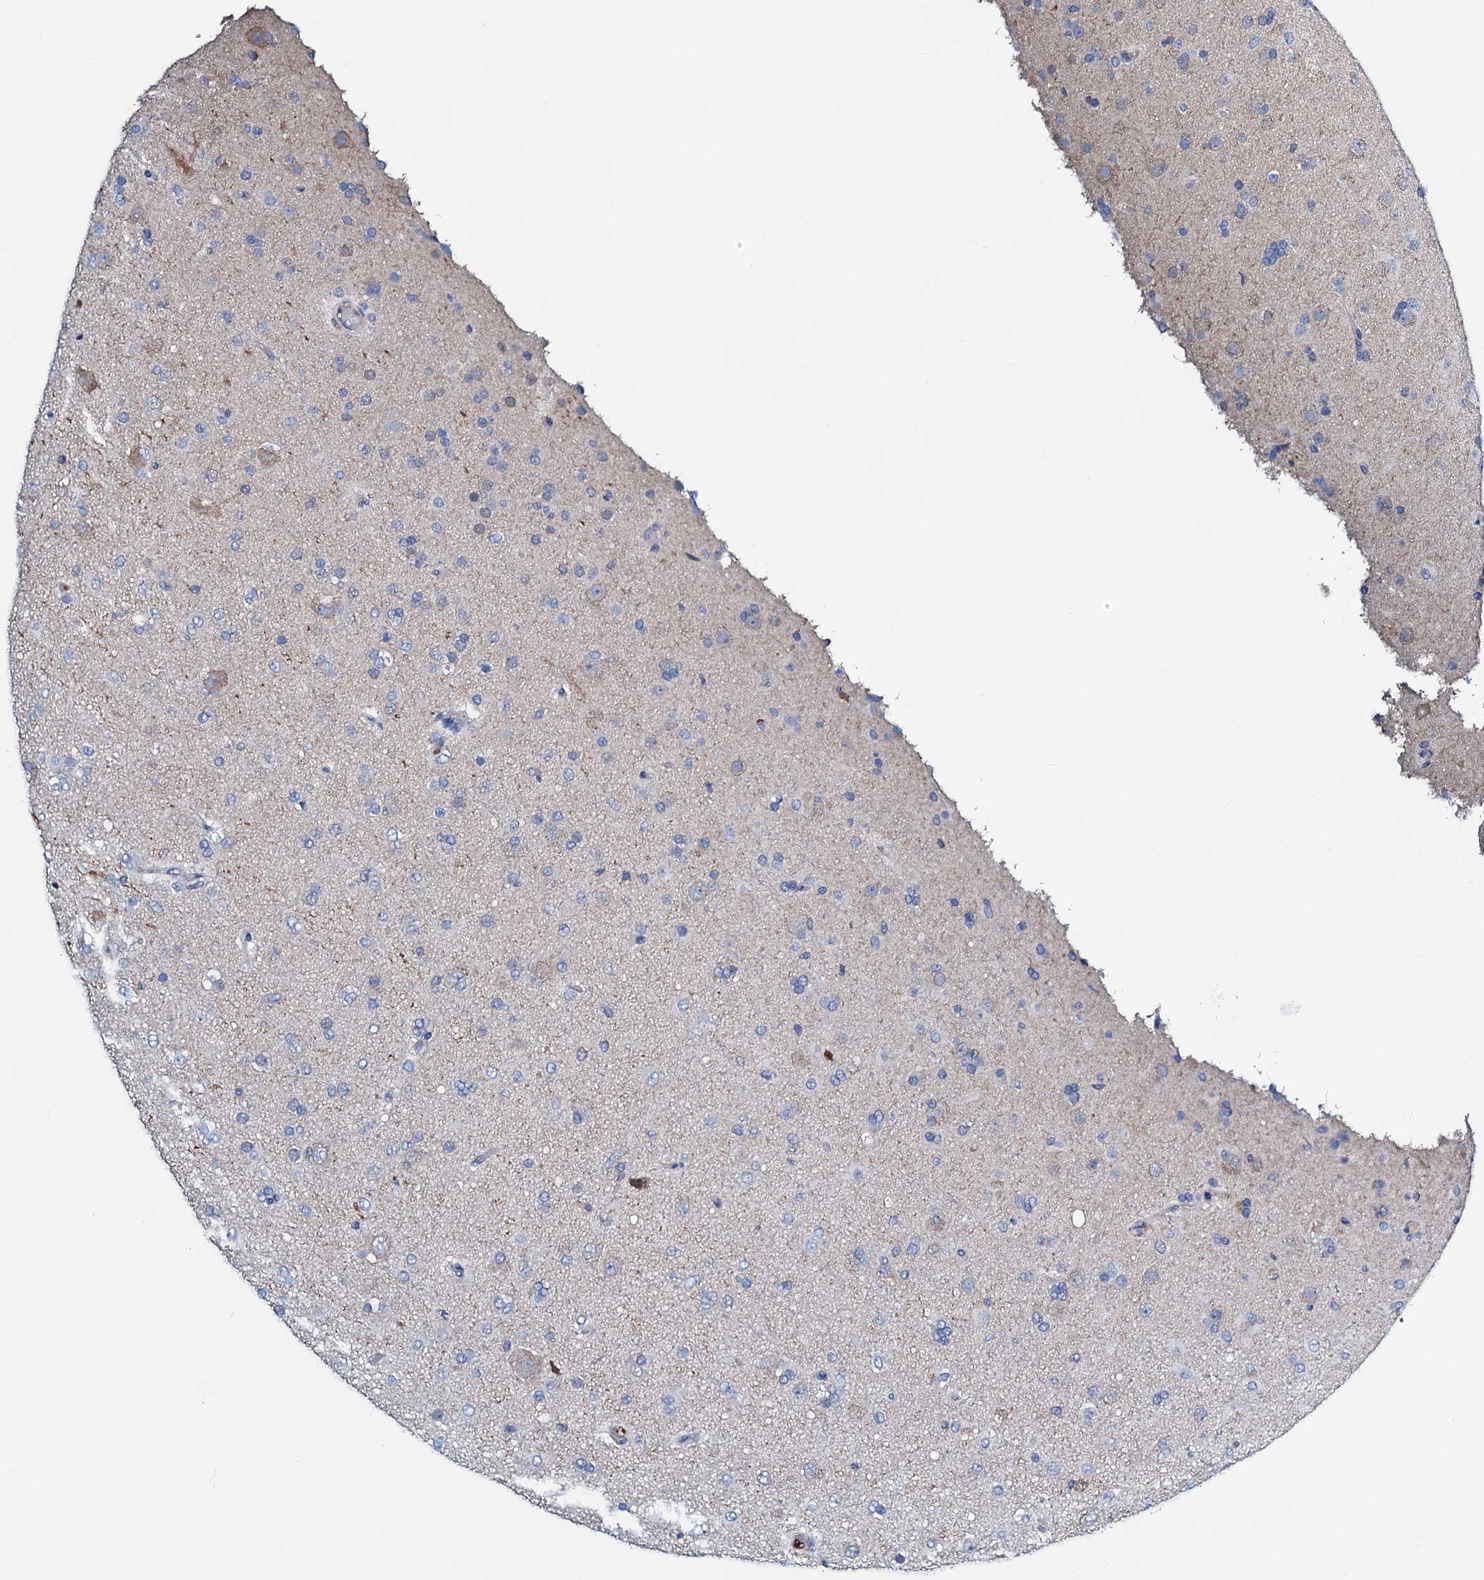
{"staining": {"intensity": "negative", "quantity": "none", "location": "none"}, "tissue": "glioma", "cell_type": "Tumor cells", "image_type": "cancer", "snomed": [{"axis": "morphology", "description": "Glioma, malignant, Low grade"}, {"axis": "topography", "description": "Brain"}], "caption": "Human glioma stained for a protein using immunohistochemistry reveals no expression in tumor cells.", "gene": "GCOM1", "patient": {"sex": "male", "age": 65}}